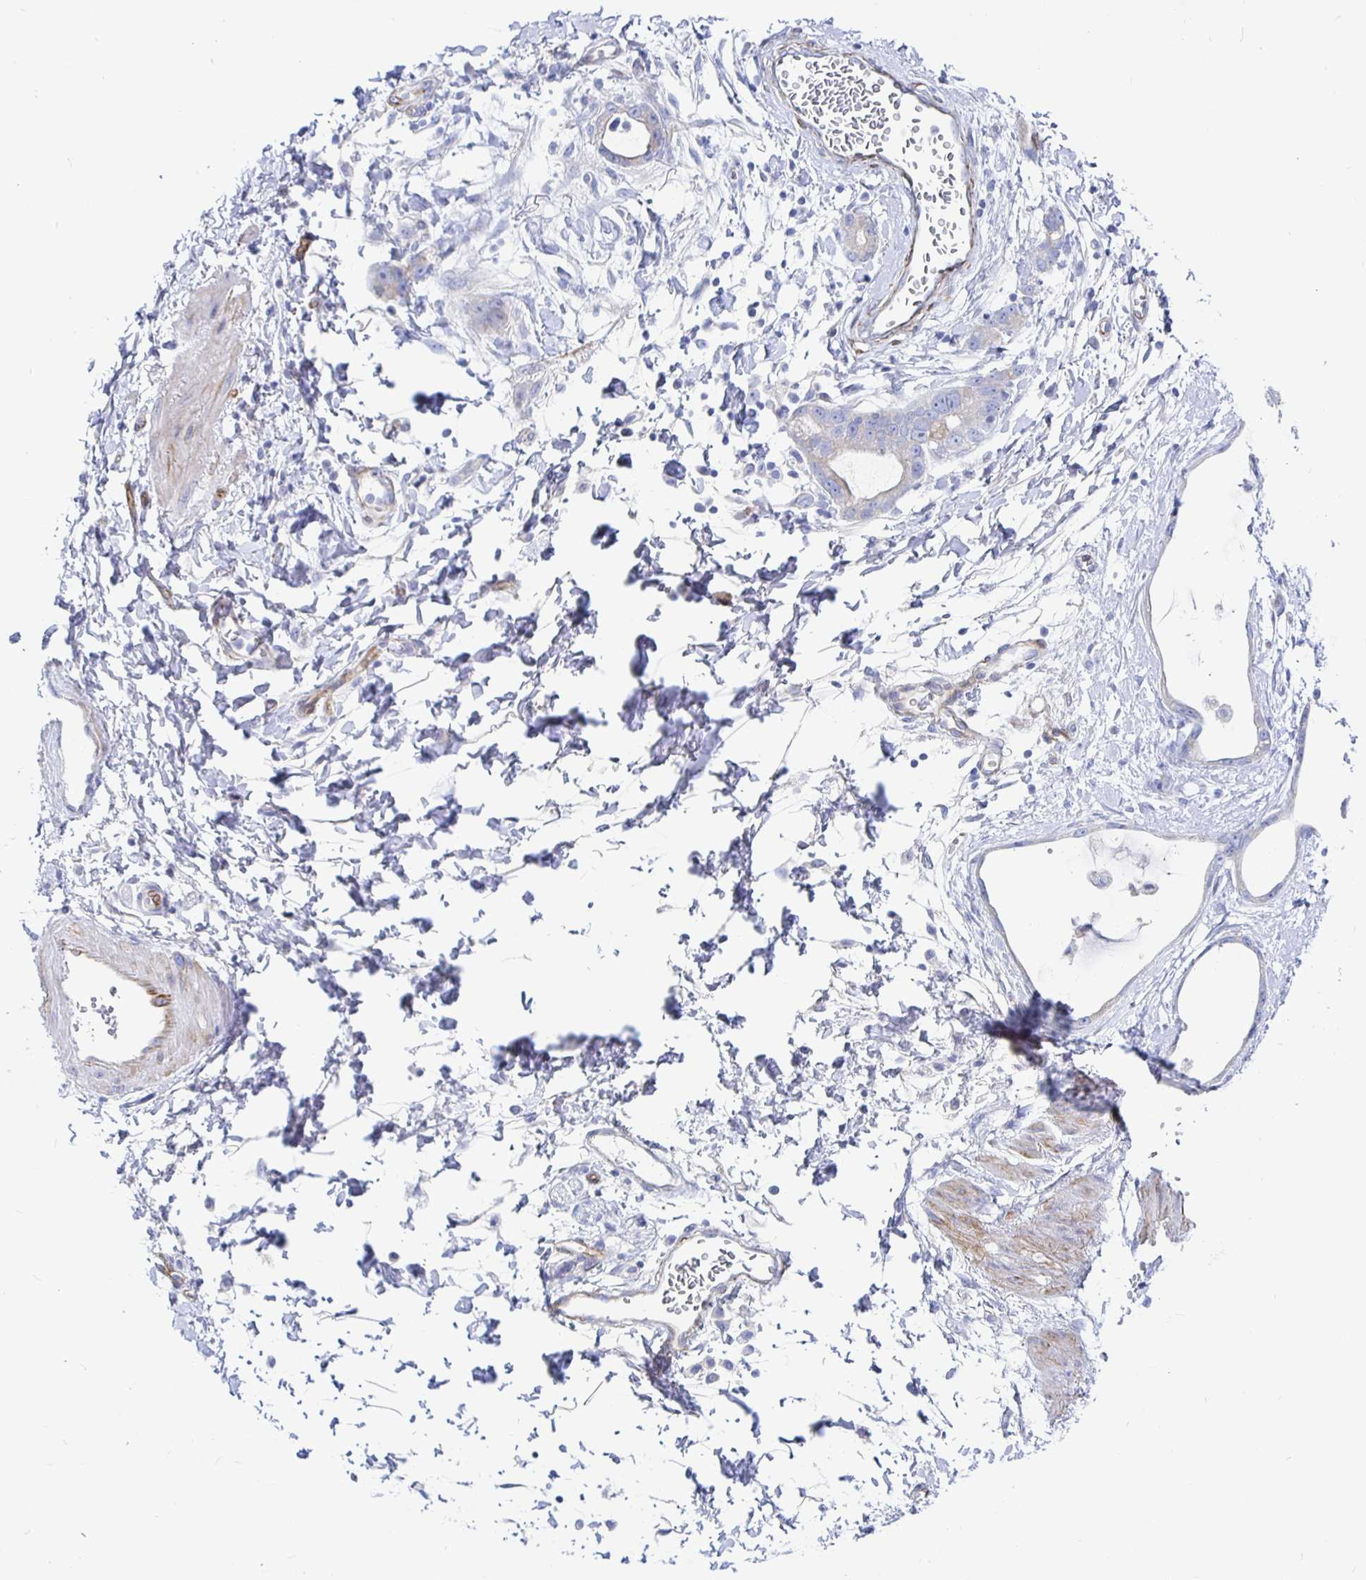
{"staining": {"intensity": "negative", "quantity": "none", "location": "none"}, "tissue": "stomach cancer", "cell_type": "Tumor cells", "image_type": "cancer", "snomed": [{"axis": "morphology", "description": "Adenocarcinoma, NOS"}, {"axis": "topography", "description": "Stomach"}], "caption": "High power microscopy photomicrograph of an immunohistochemistry micrograph of stomach cancer (adenocarcinoma), revealing no significant staining in tumor cells.", "gene": "COX16", "patient": {"sex": "male", "age": 55}}